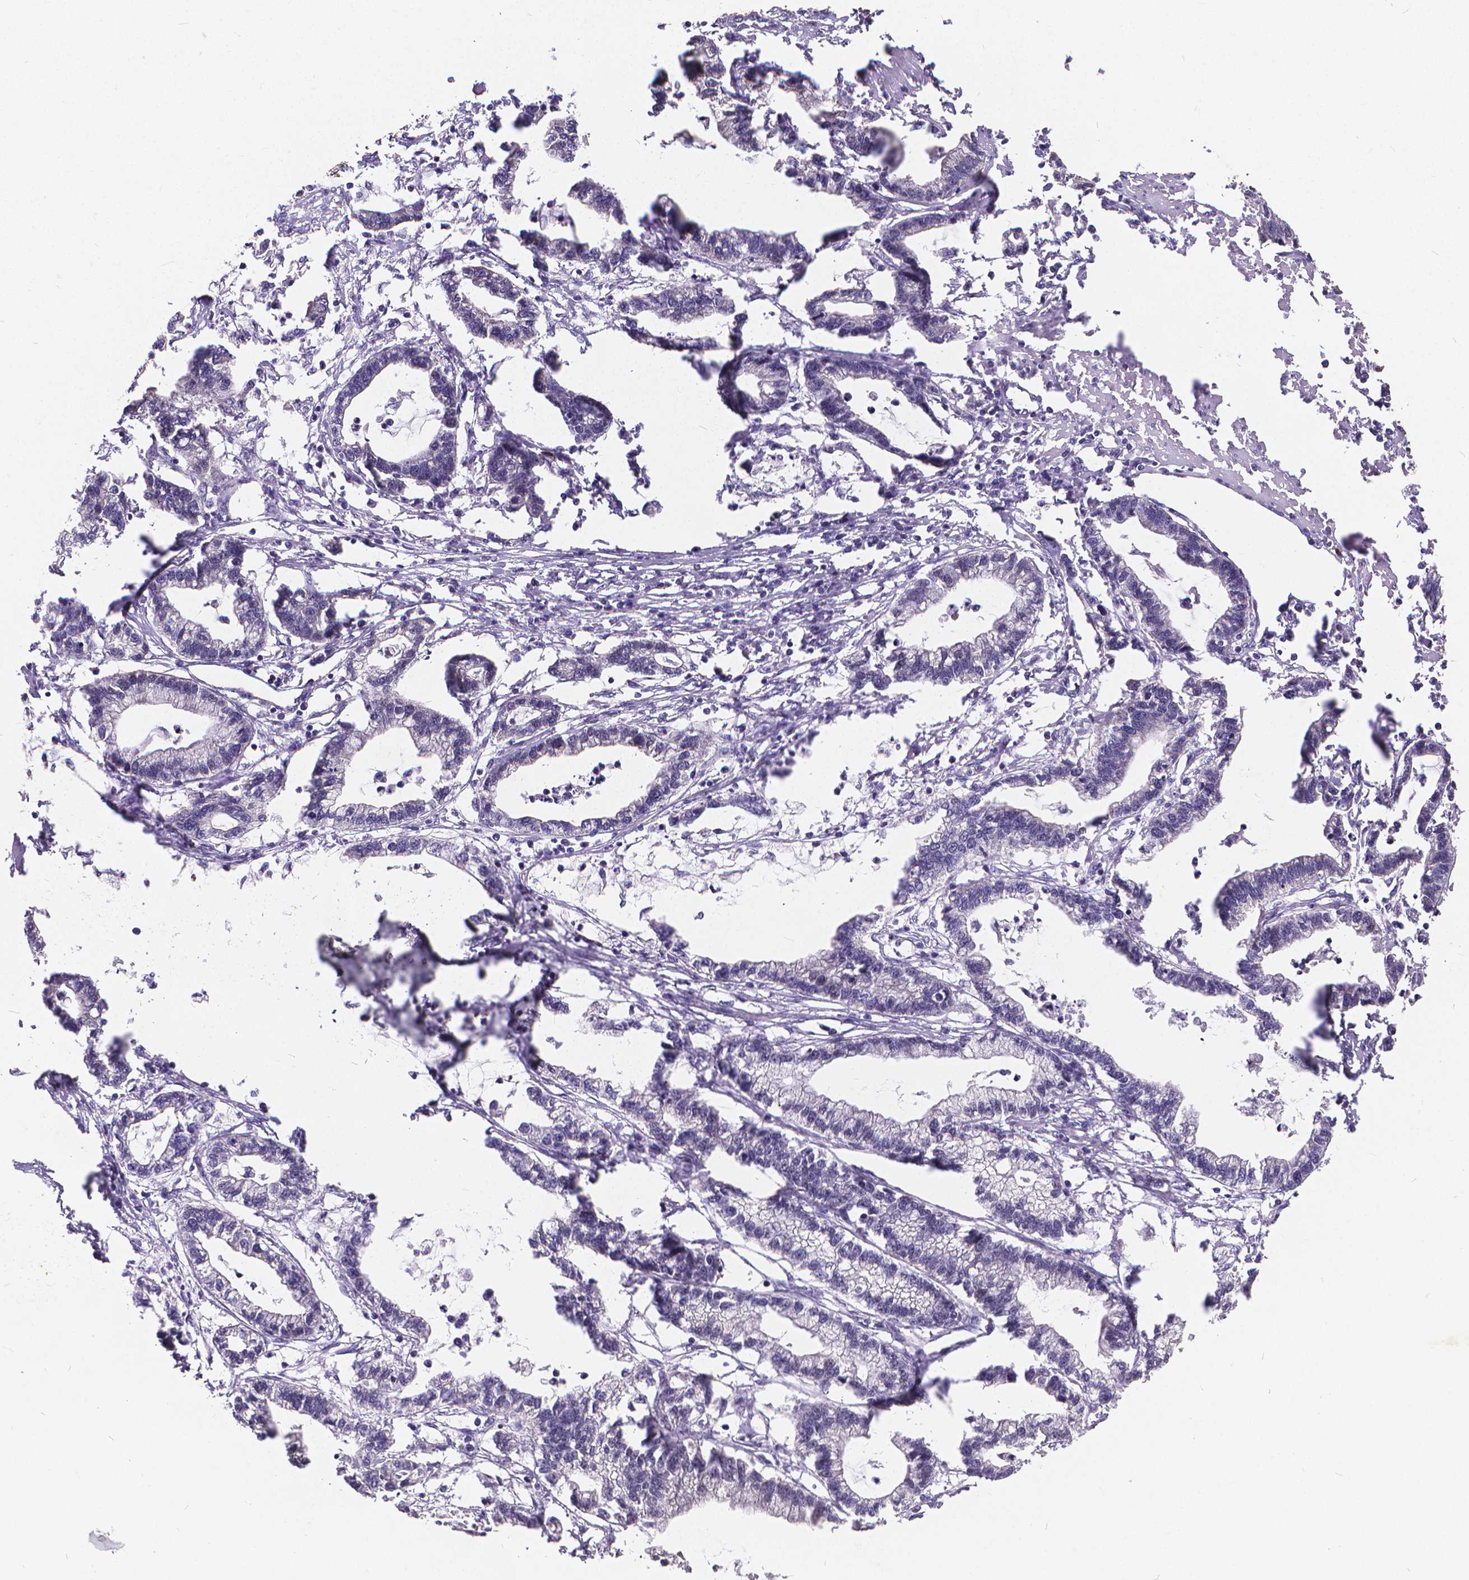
{"staining": {"intensity": "negative", "quantity": "none", "location": "none"}, "tissue": "stomach cancer", "cell_type": "Tumor cells", "image_type": "cancer", "snomed": [{"axis": "morphology", "description": "Adenocarcinoma, NOS"}, {"axis": "topography", "description": "Stomach"}], "caption": "Protein analysis of stomach cancer (adenocarcinoma) exhibits no significant expression in tumor cells.", "gene": "GLRB", "patient": {"sex": "male", "age": 83}}